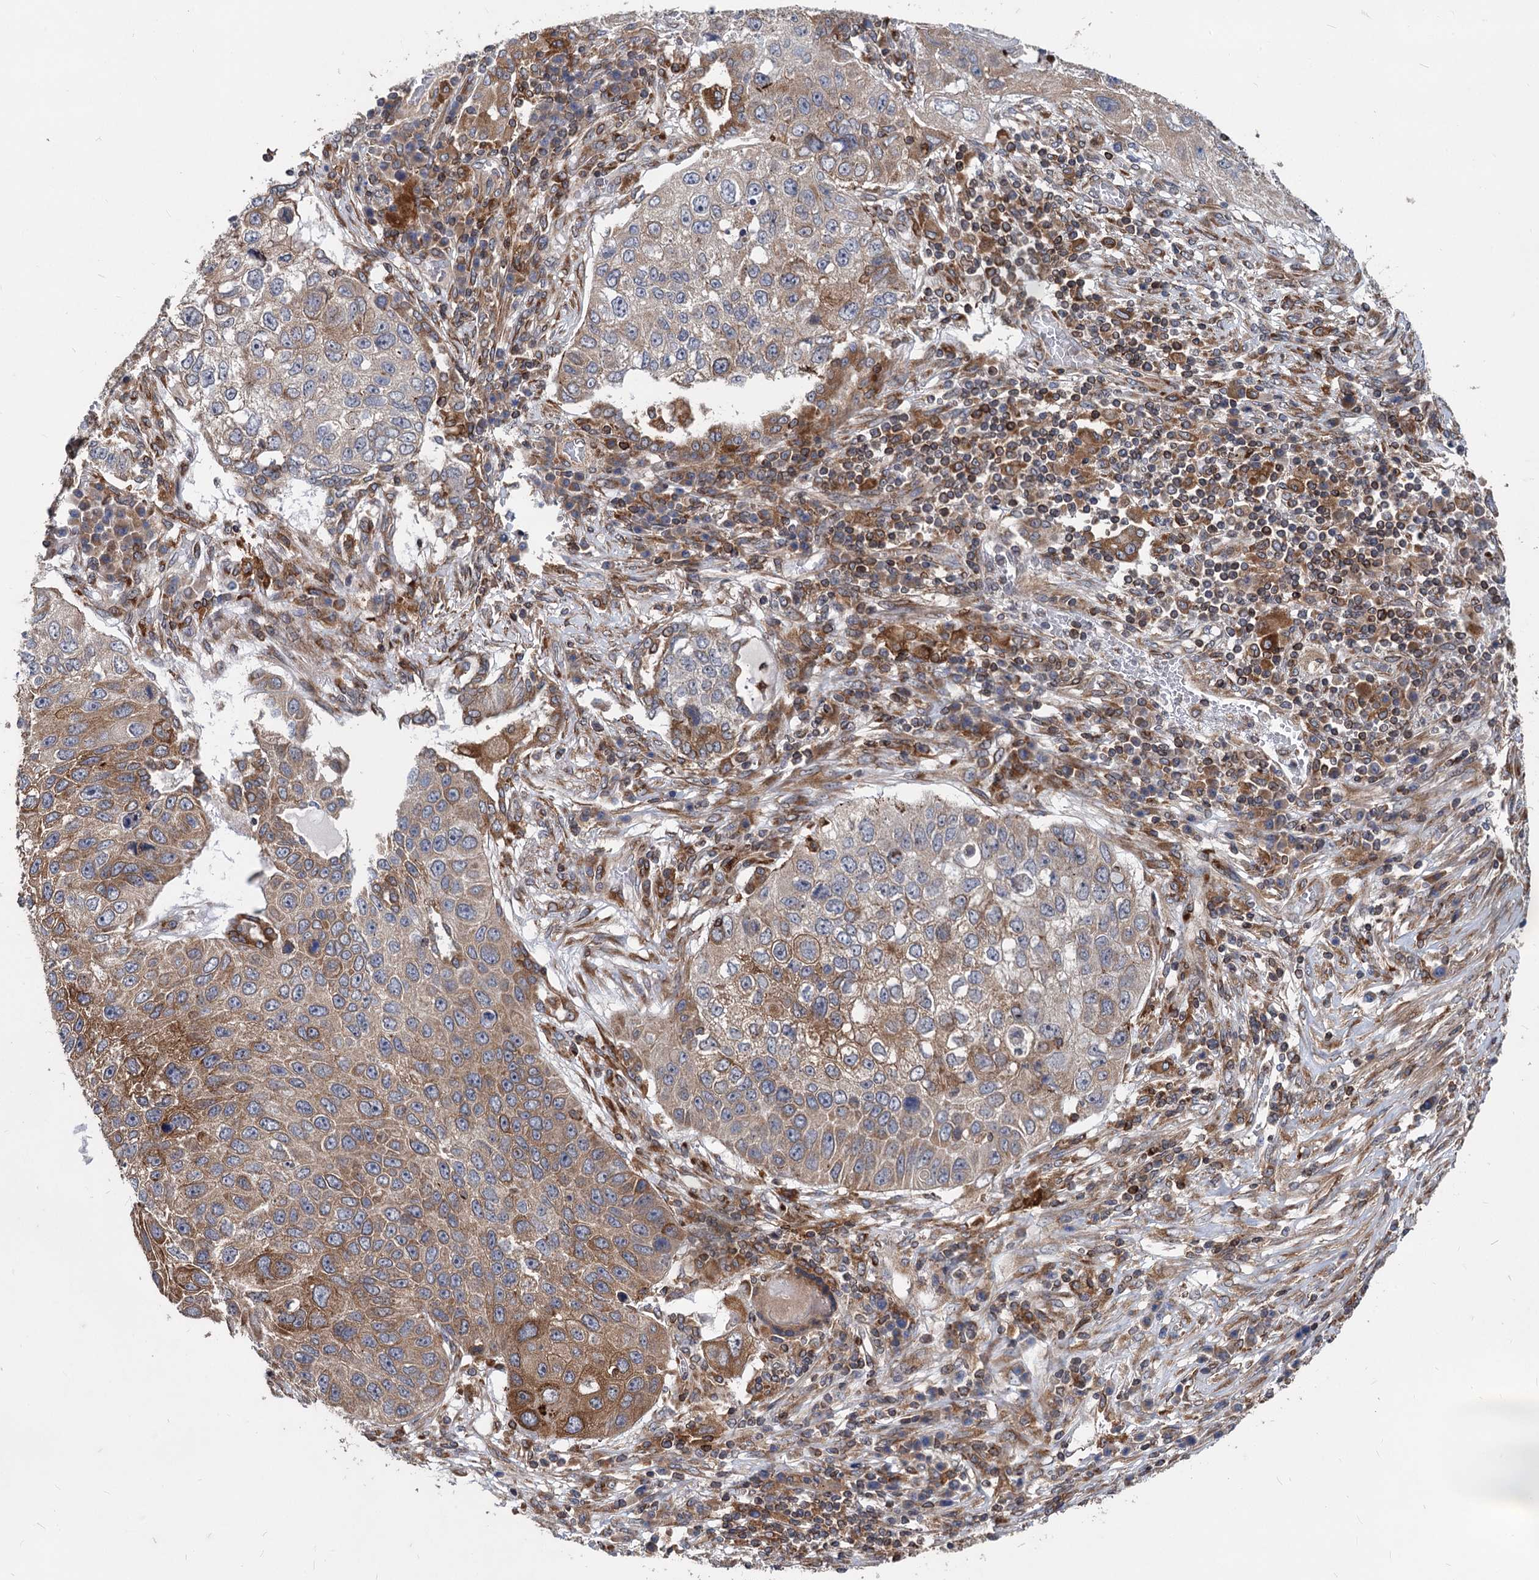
{"staining": {"intensity": "moderate", "quantity": "<25%", "location": "cytoplasmic/membranous"}, "tissue": "lung cancer", "cell_type": "Tumor cells", "image_type": "cancer", "snomed": [{"axis": "morphology", "description": "Squamous cell carcinoma, NOS"}, {"axis": "topography", "description": "Lung"}], "caption": "Immunohistochemistry (IHC) photomicrograph of lung cancer (squamous cell carcinoma) stained for a protein (brown), which displays low levels of moderate cytoplasmic/membranous expression in approximately <25% of tumor cells.", "gene": "STIM1", "patient": {"sex": "male", "age": 61}}